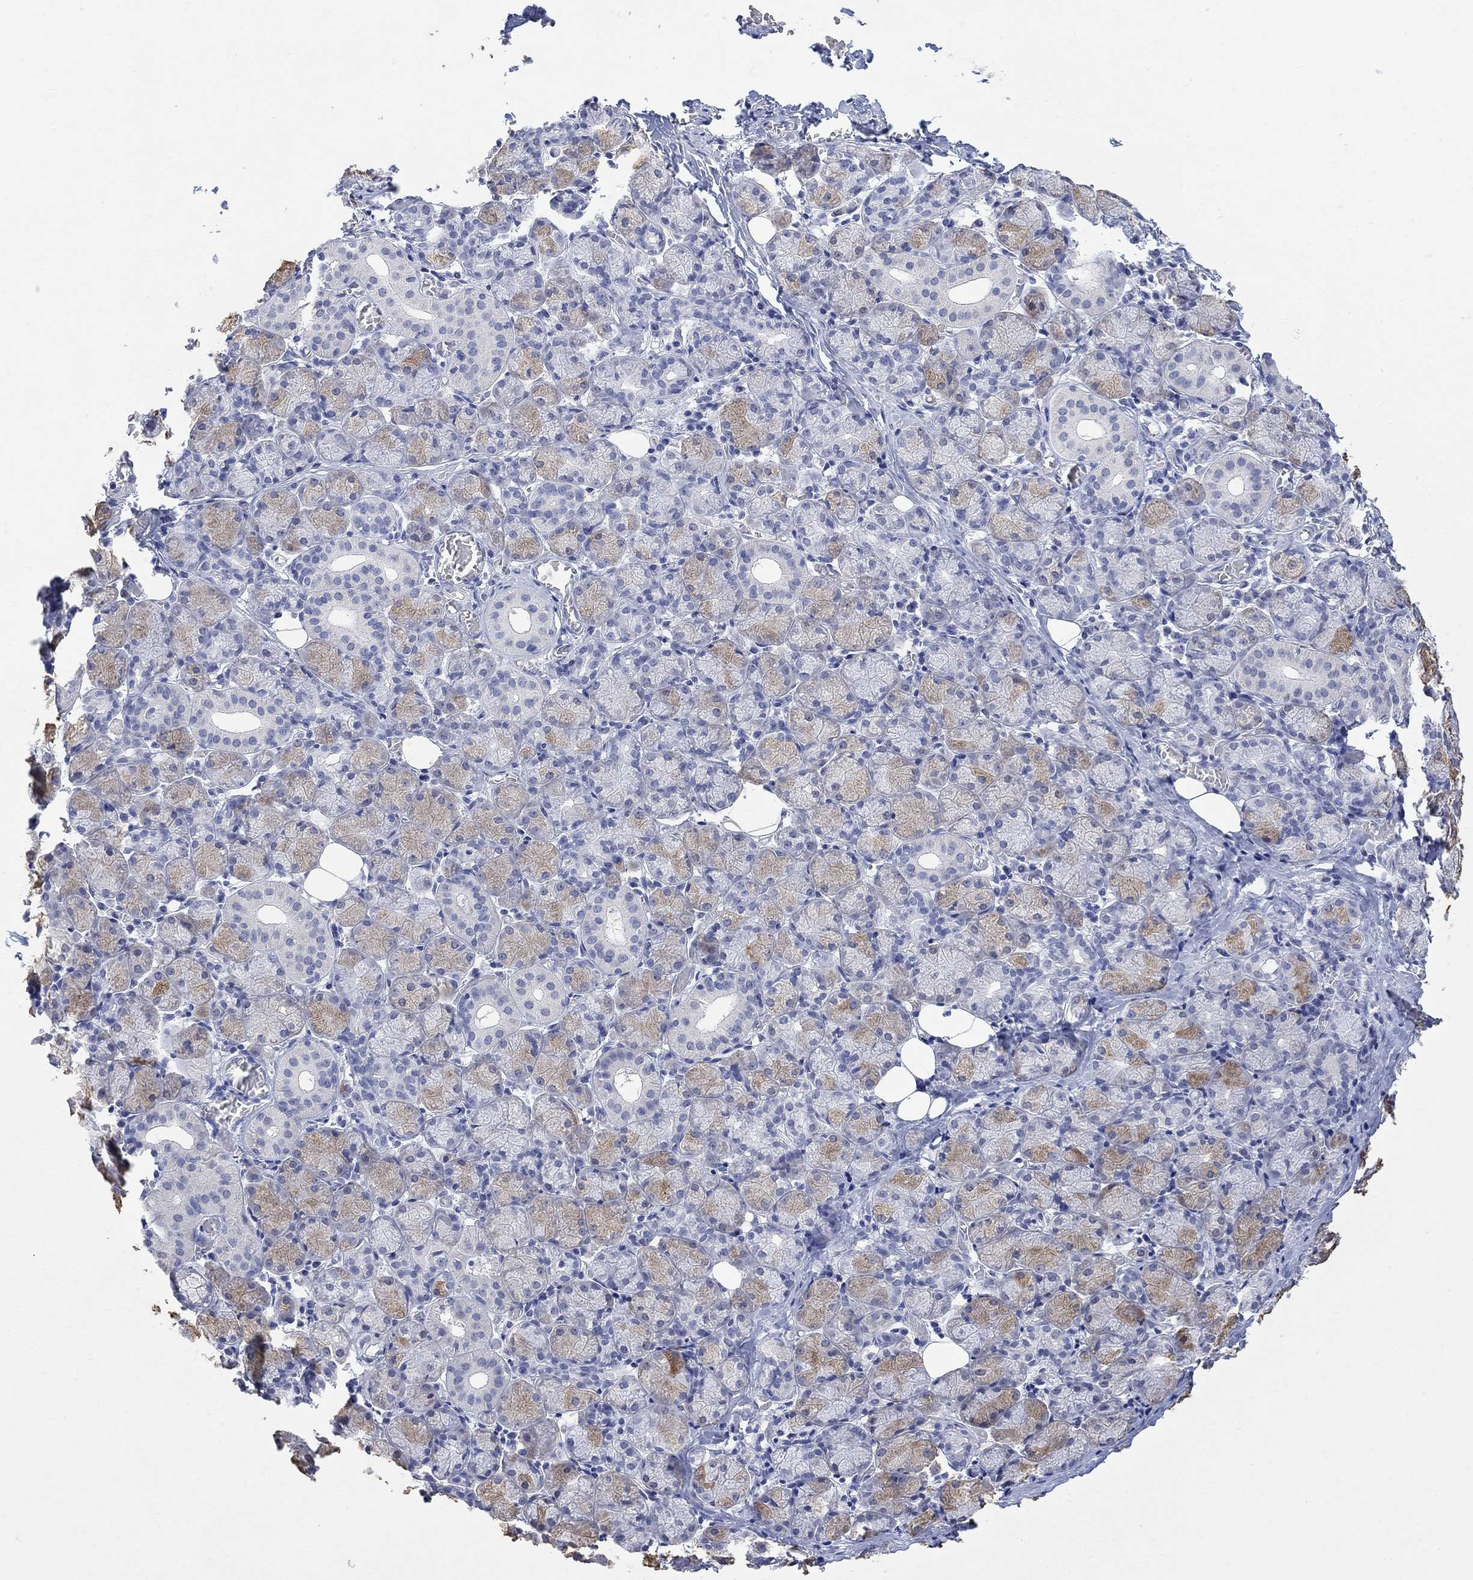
{"staining": {"intensity": "weak", "quantity": "<25%", "location": "cytoplasmic/membranous"}, "tissue": "salivary gland", "cell_type": "Glandular cells", "image_type": "normal", "snomed": [{"axis": "morphology", "description": "Normal tissue, NOS"}, {"axis": "topography", "description": "Salivary gland"}, {"axis": "topography", "description": "Peripheral nerve tissue"}], "caption": "This is a photomicrograph of immunohistochemistry (IHC) staining of normal salivary gland, which shows no expression in glandular cells.", "gene": "FBP2", "patient": {"sex": "female", "age": 24}}